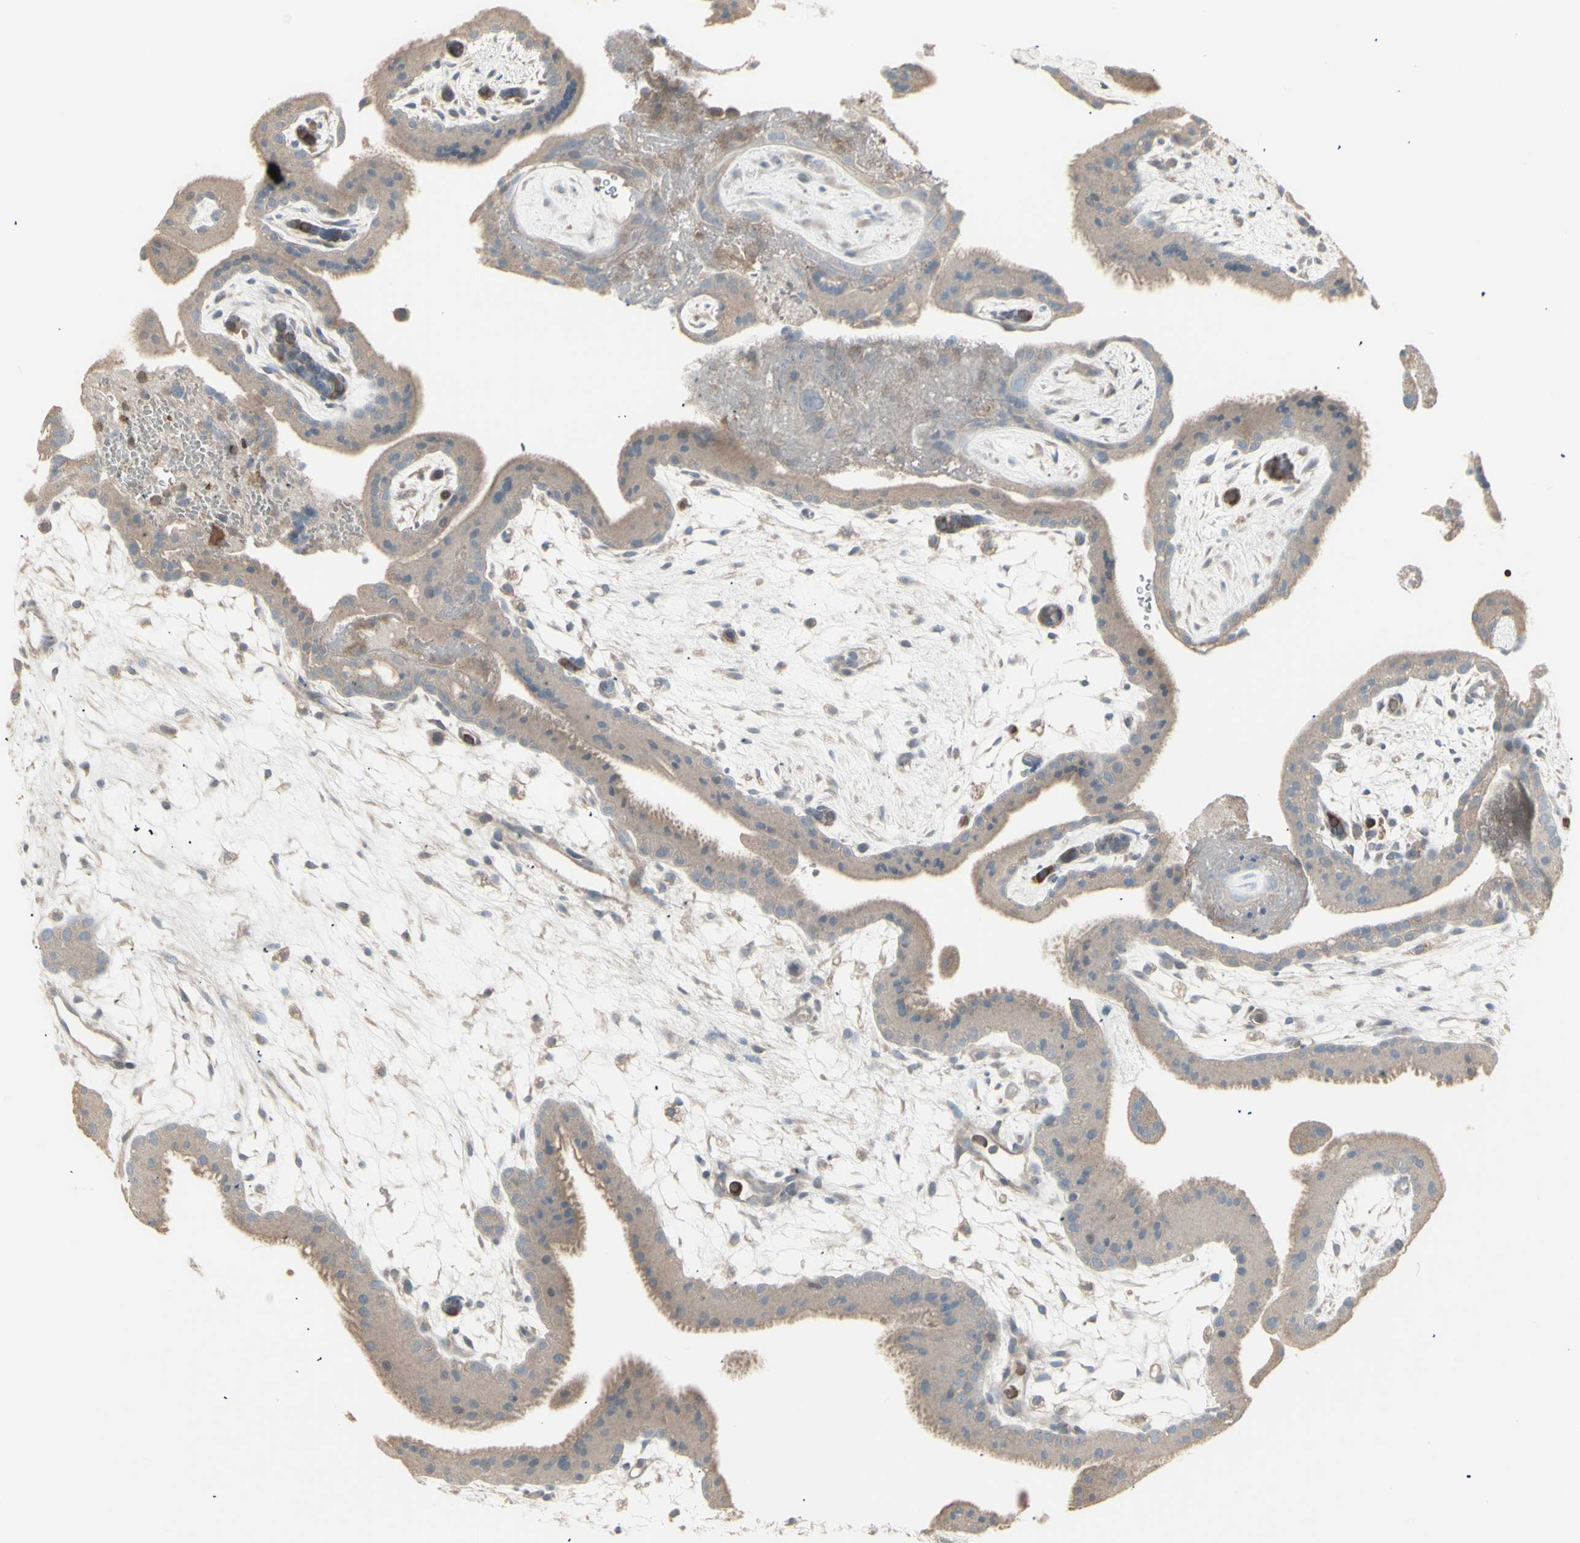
{"staining": {"intensity": "weak", "quantity": ">75%", "location": "cytoplasmic/membranous"}, "tissue": "placenta", "cell_type": "Trophoblastic cells", "image_type": "normal", "snomed": [{"axis": "morphology", "description": "Normal tissue, NOS"}, {"axis": "topography", "description": "Placenta"}], "caption": "Unremarkable placenta demonstrates weak cytoplasmic/membranous staining in approximately >75% of trophoblastic cells The staining was performed using DAB to visualize the protein expression in brown, while the nuclei were stained in blue with hematoxylin (Magnification: 20x)..", "gene": "CSK", "patient": {"sex": "female", "age": 19}}